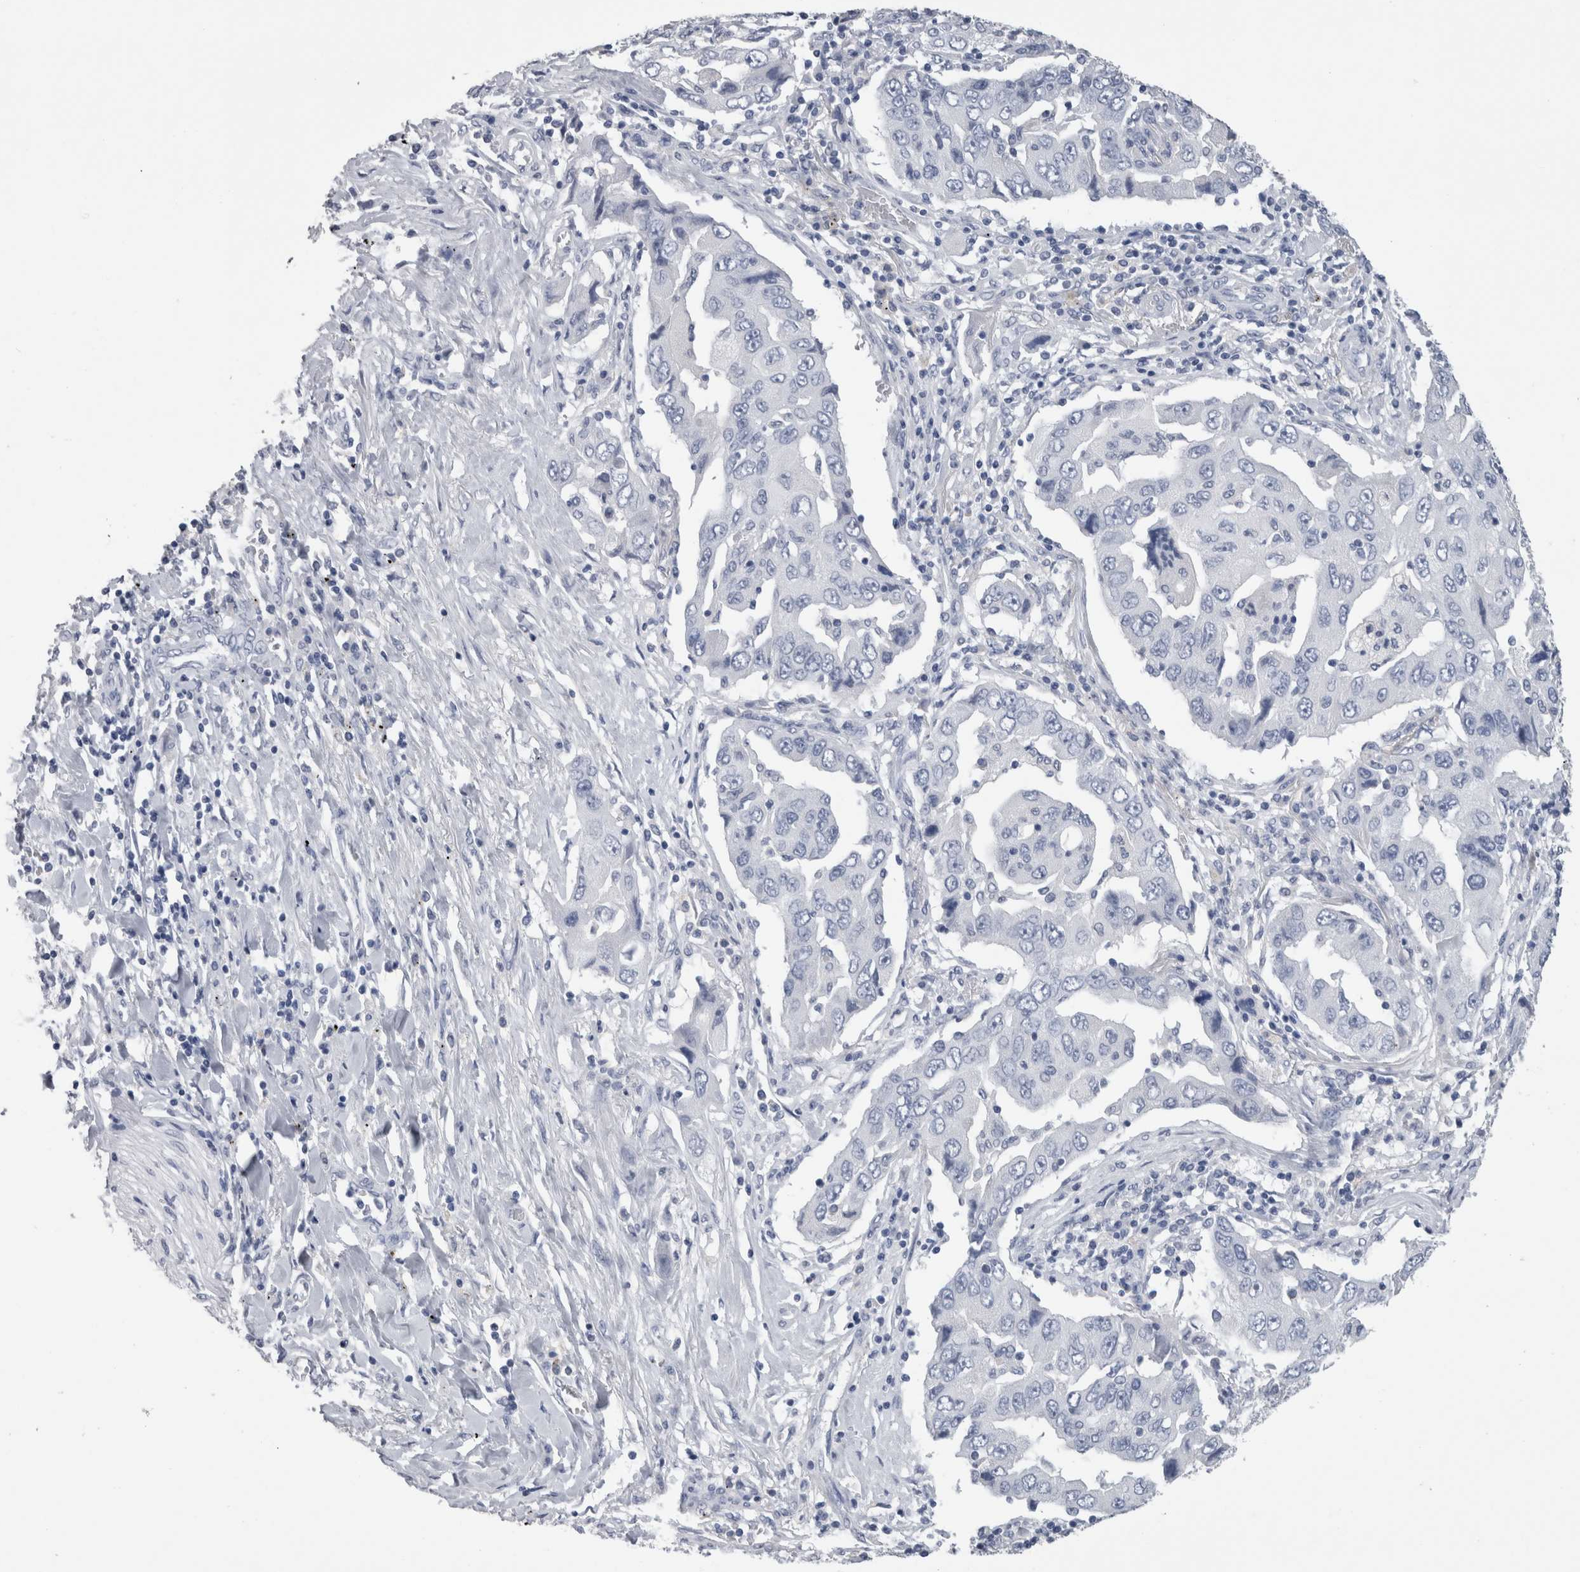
{"staining": {"intensity": "negative", "quantity": "none", "location": "none"}, "tissue": "lung cancer", "cell_type": "Tumor cells", "image_type": "cancer", "snomed": [{"axis": "morphology", "description": "Adenocarcinoma, NOS"}, {"axis": "topography", "description": "Lung"}], "caption": "Immunohistochemistry image of human lung adenocarcinoma stained for a protein (brown), which reveals no positivity in tumor cells.", "gene": "CA8", "patient": {"sex": "female", "age": 65}}